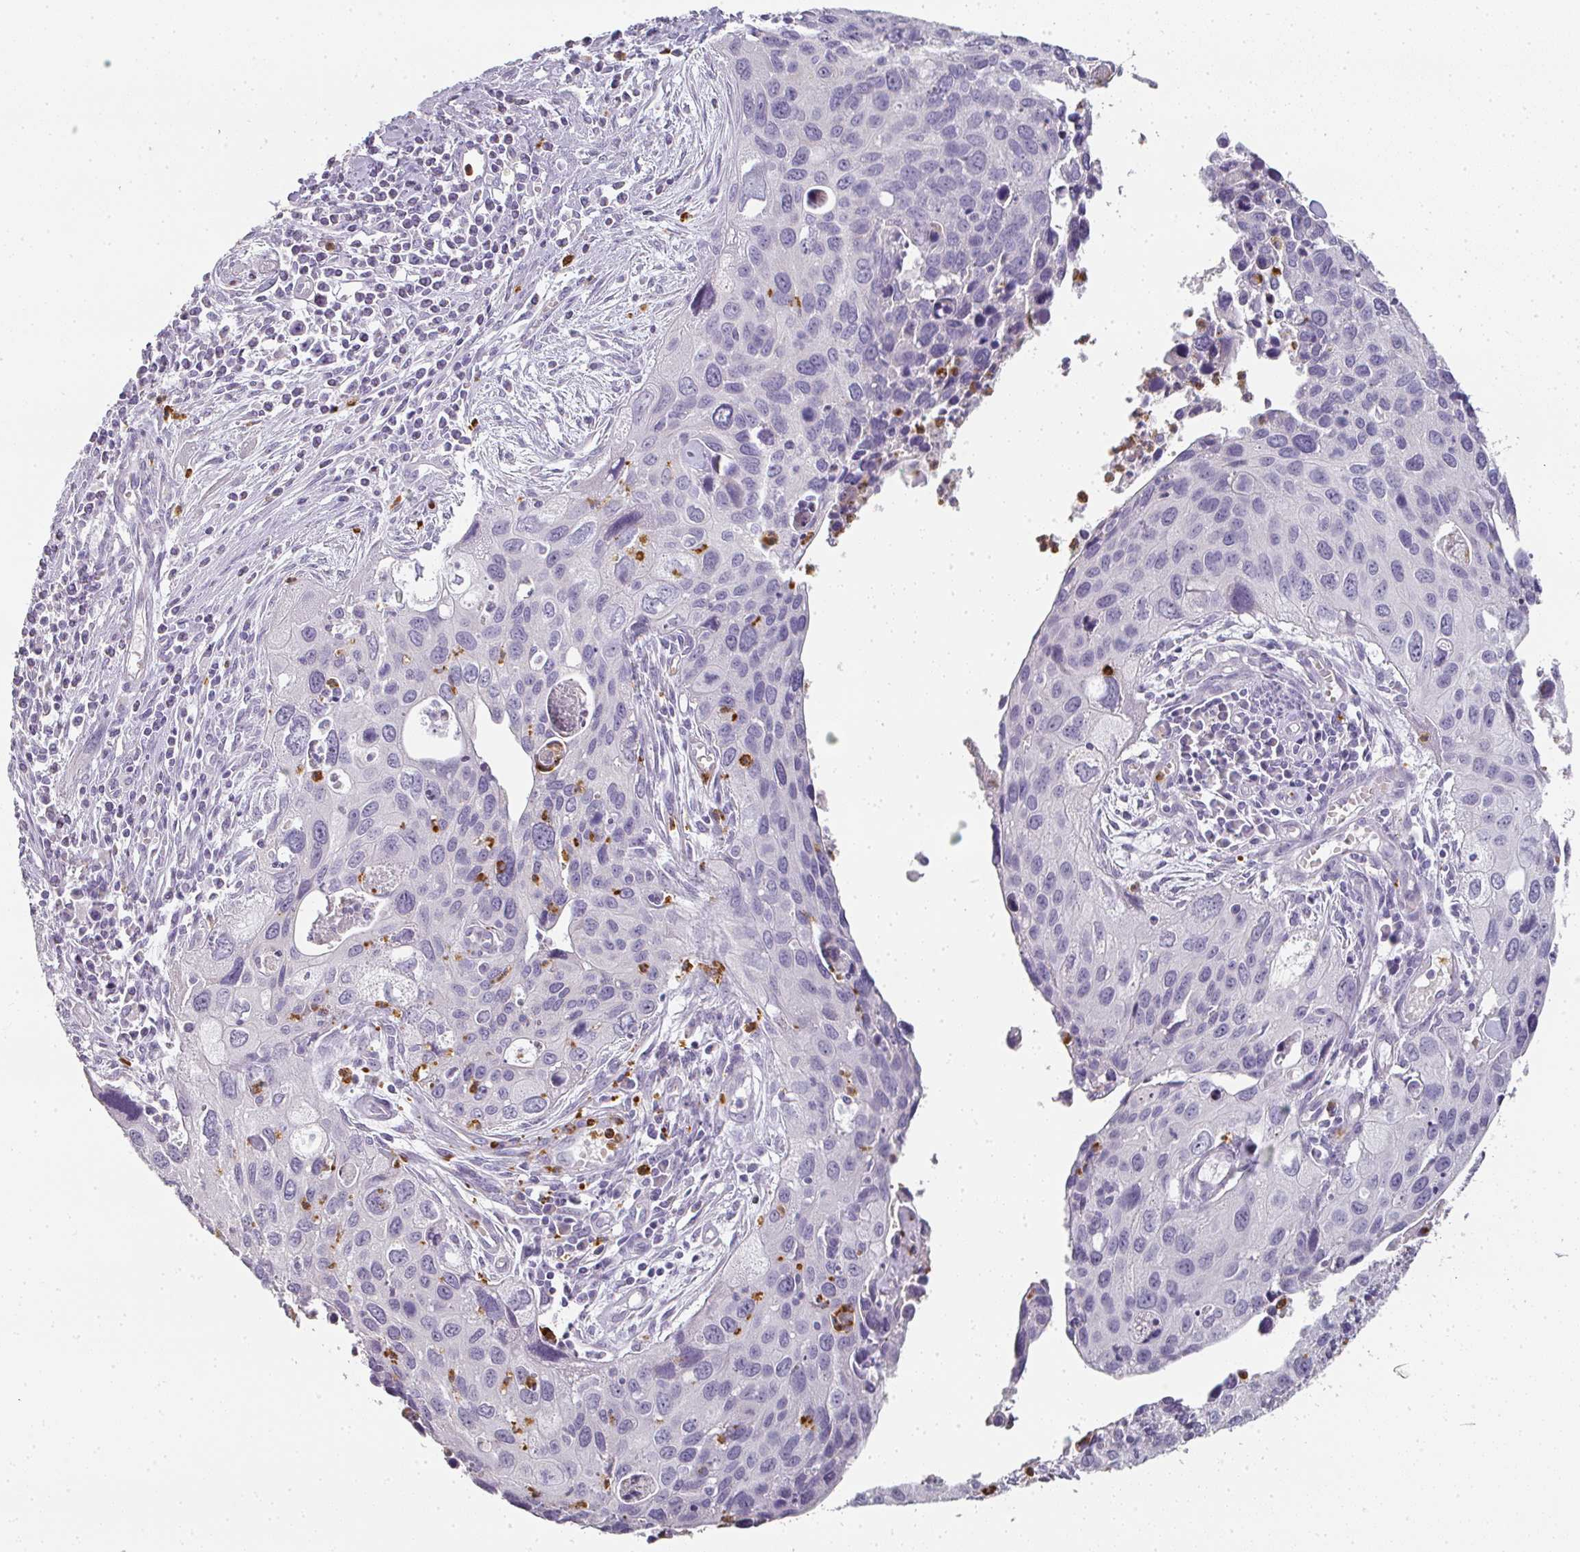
{"staining": {"intensity": "negative", "quantity": "none", "location": "none"}, "tissue": "cervical cancer", "cell_type": "Tumor cells", "image_type": "cancer", "snomed": [{"axis": "morphology", "description": "Squamous cell carcinoma, NOS"}, {"axis": "topography", "description": "Cervix"}], "caption": "DAB immunohistochemical staining of human cervical cancer displays no significant staining in tumor cells.", "gene": "CAMP", "patient": {"sex": "female", "age": 55}}